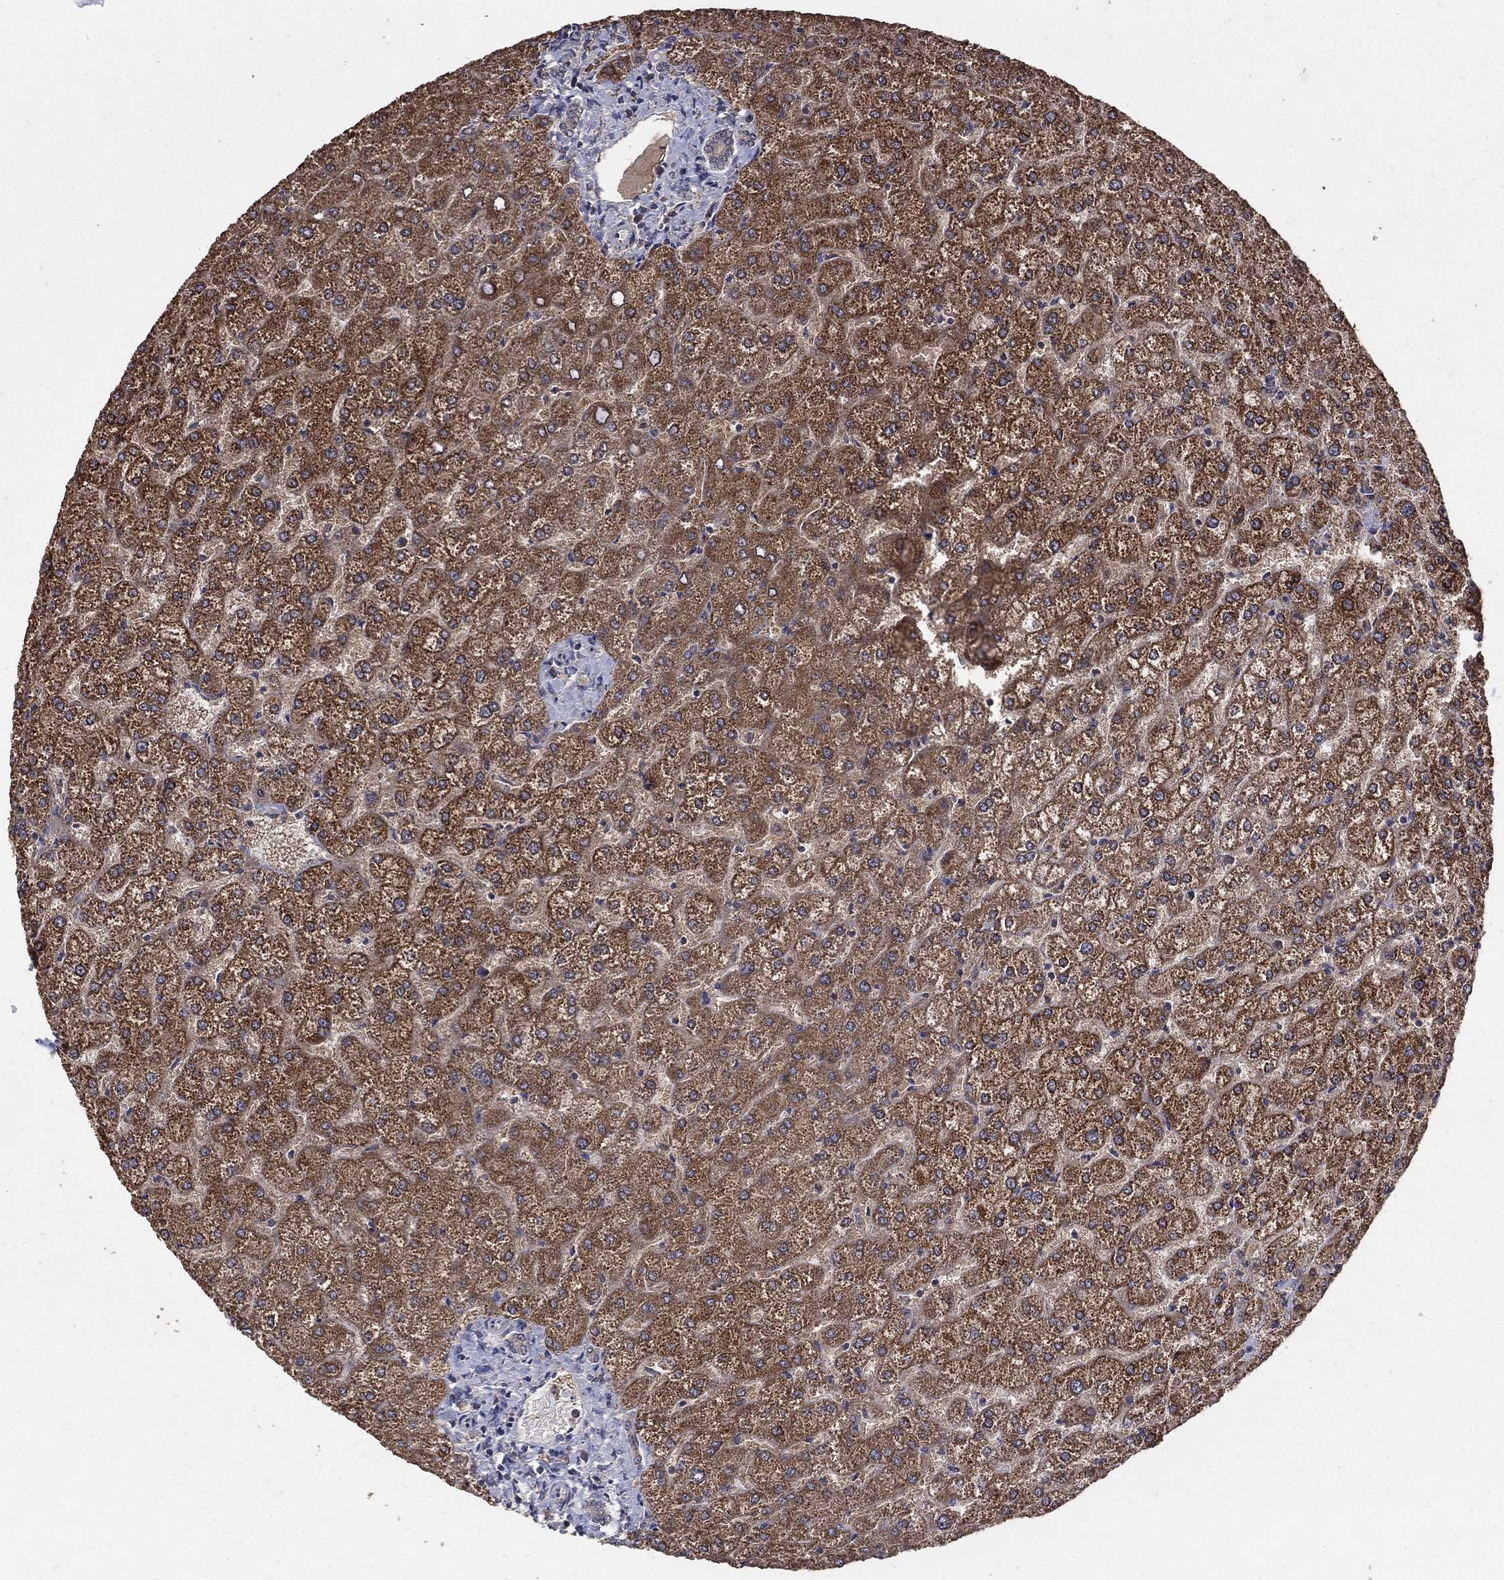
{"staining": {"intensity": "negative", "quantity": "none", "location": "none"}, "tissue": "liver", "cell_type": "Cholangiocytes", "image_type": "normal", "snomed": [{"axis": "morphology", "description": "Normal tissue, NOS"}, {"axis": "topography", "description": "Liver"}], "caption": "Photomicrograph shows no significant protein expression in cholangiocytes of unremarkable liver. The staining is performed using DAB brown chromogen with nuclei counter-stained in using hematoxylin.", "gene": "C17orf75", "patient": {"sex": "female", "age": 32}}